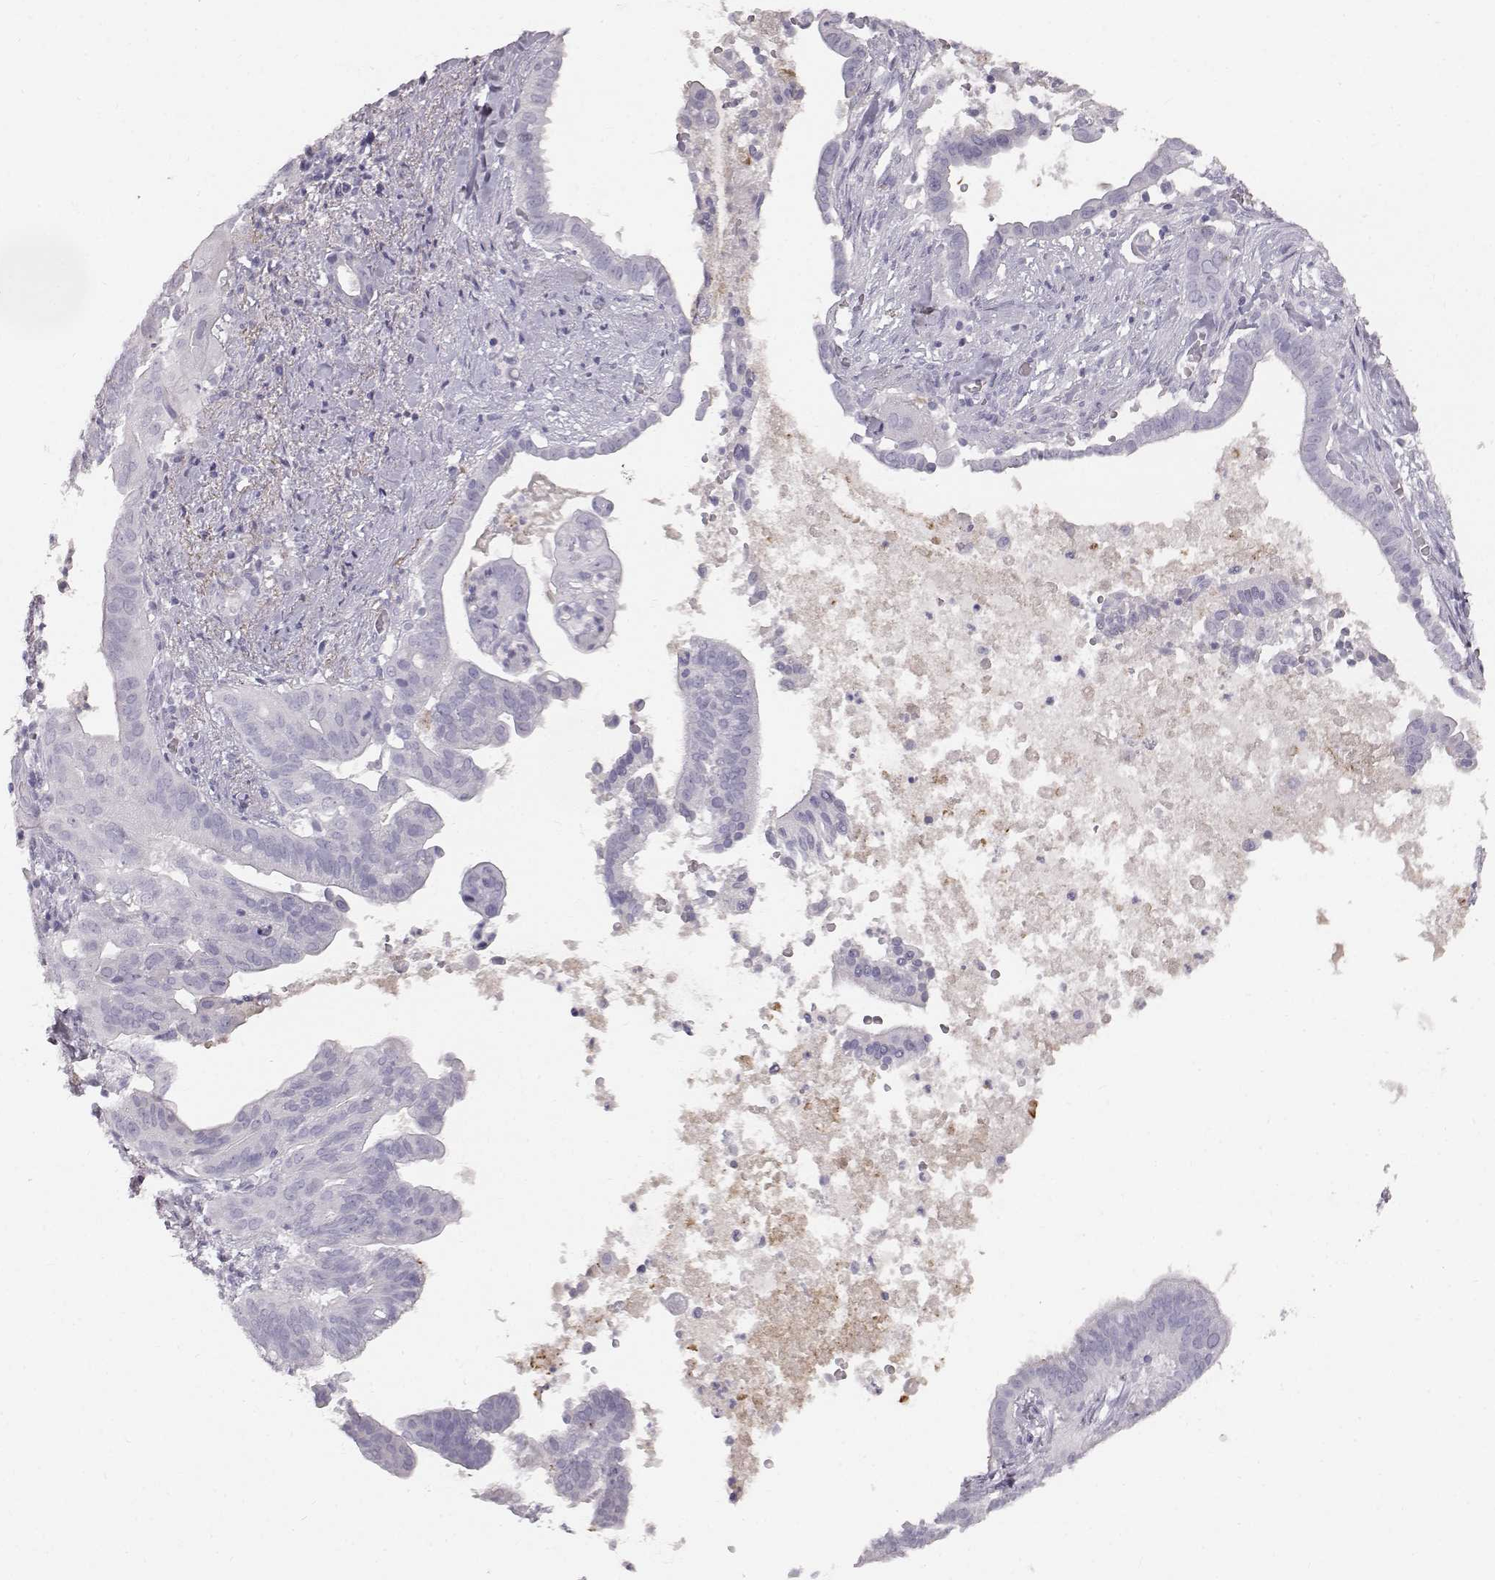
{"staining": {"intensity": "negative", "quantity": "none", "location": "none"}, "tissue": "pancreatic cancer", "cell_type": "Tumor cells", "image_type": "cancer", "snomed": [{"axis": "morphology", "description": "Adenocarcinoma, NOS"}, {"axis": "topography", "description": "Pancreas"}], "caption": "Image shows no protein expression in tumor cells of adenocarcinoma (pancreatic) tissue. Nuclei are stained in blue.", "gene": "KRTAP16-1", "patient": {"sex": "male", "age": 61}}